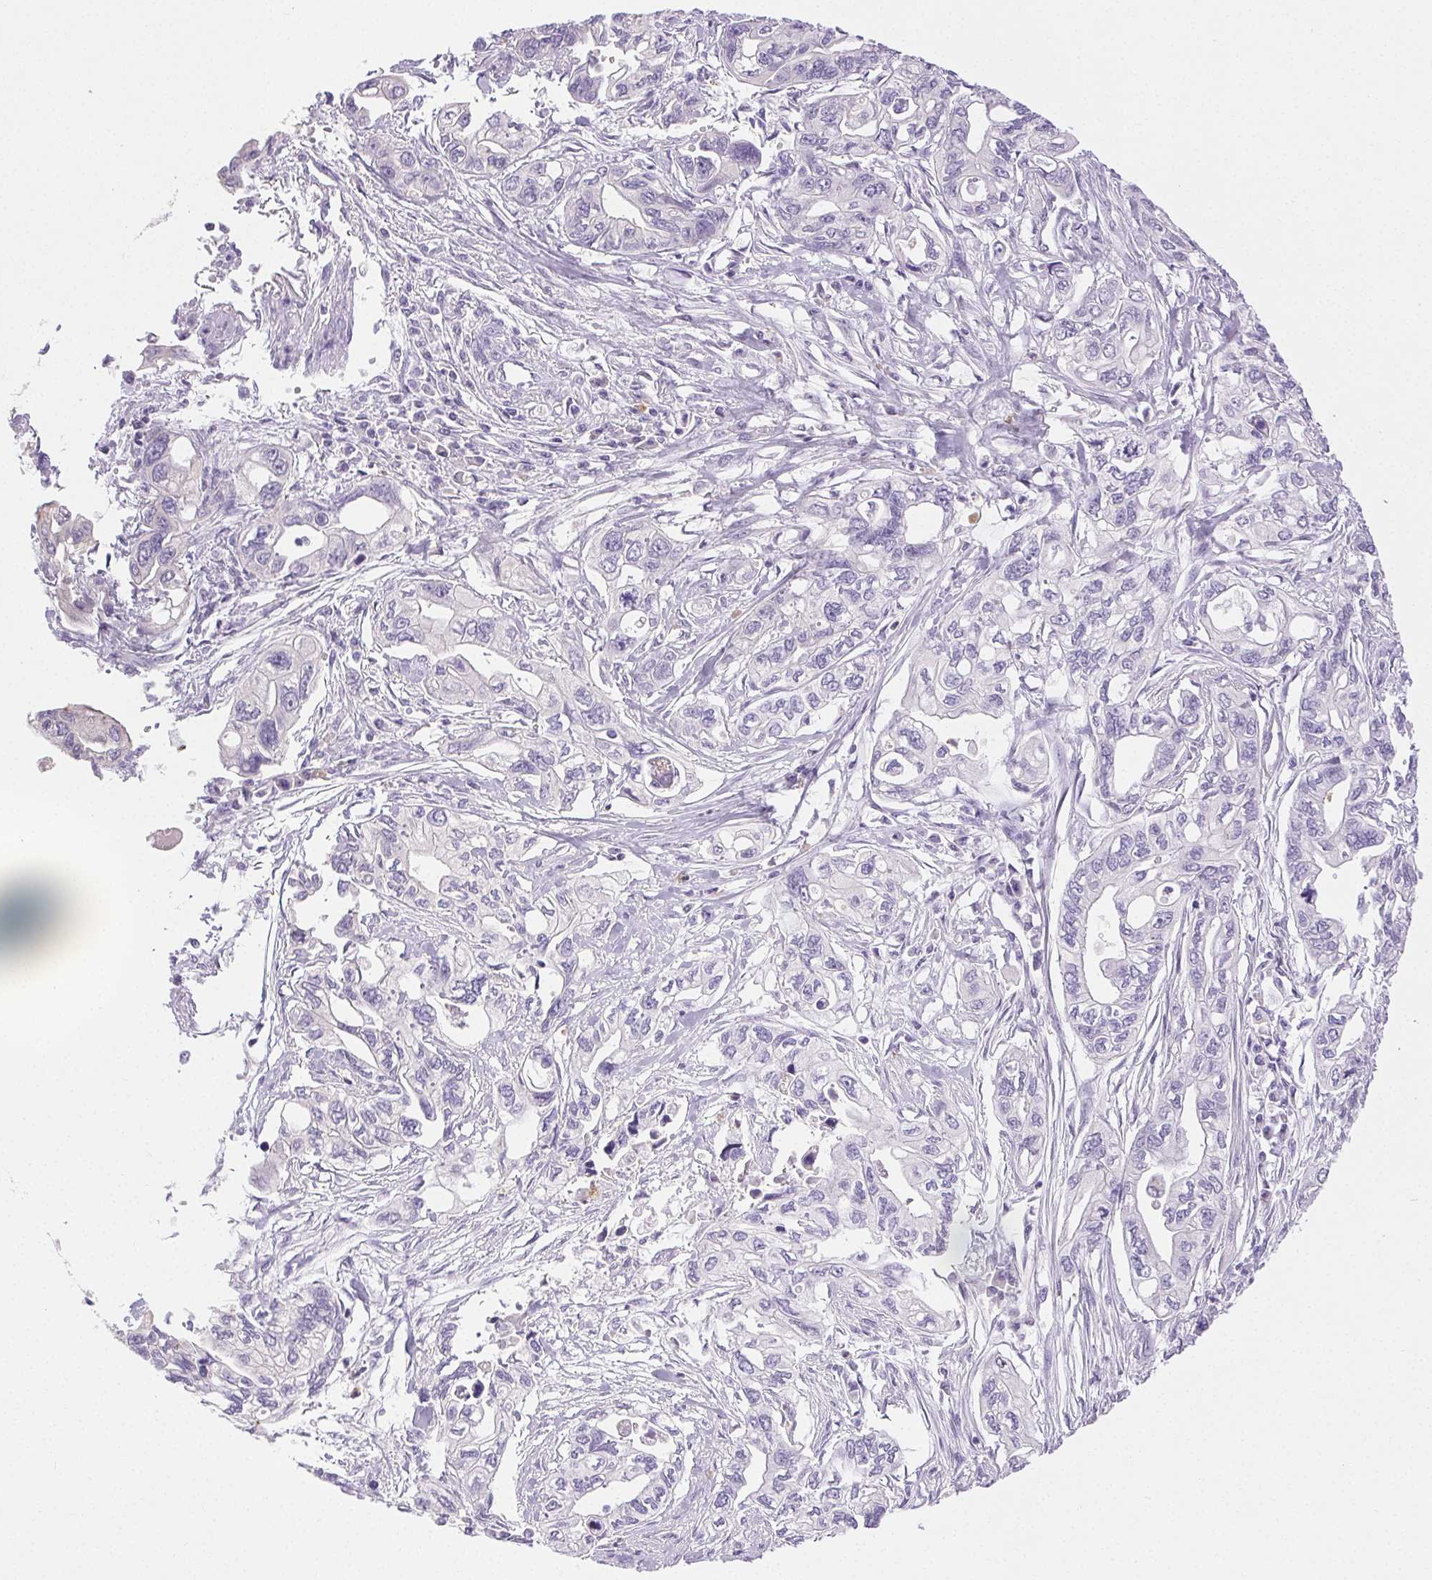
{"staining": {"intensity": "negative", "quantity": "none", "location": "none"}, "tissue": "pancreatic cancer", "cell_type": "Tumor cells", "image_type": "cancer", "snomed": [{"axis": "morphology", "description": "Adenocarcinoma, NOS"}, {"axis": "topography", "description": "Pancreas"}], "caption": "Pancreatic adenocarcinoma was stained to show a protein in brown. There is no significant positivity in tumor cells. (DAB (3,3'-diaminobenzidine) immunohistochemistry (IHC) visualized using brightfield microscopy, high magnification).", "gene": "EMX2", "patient": {"sex": "male", "age": 68}}